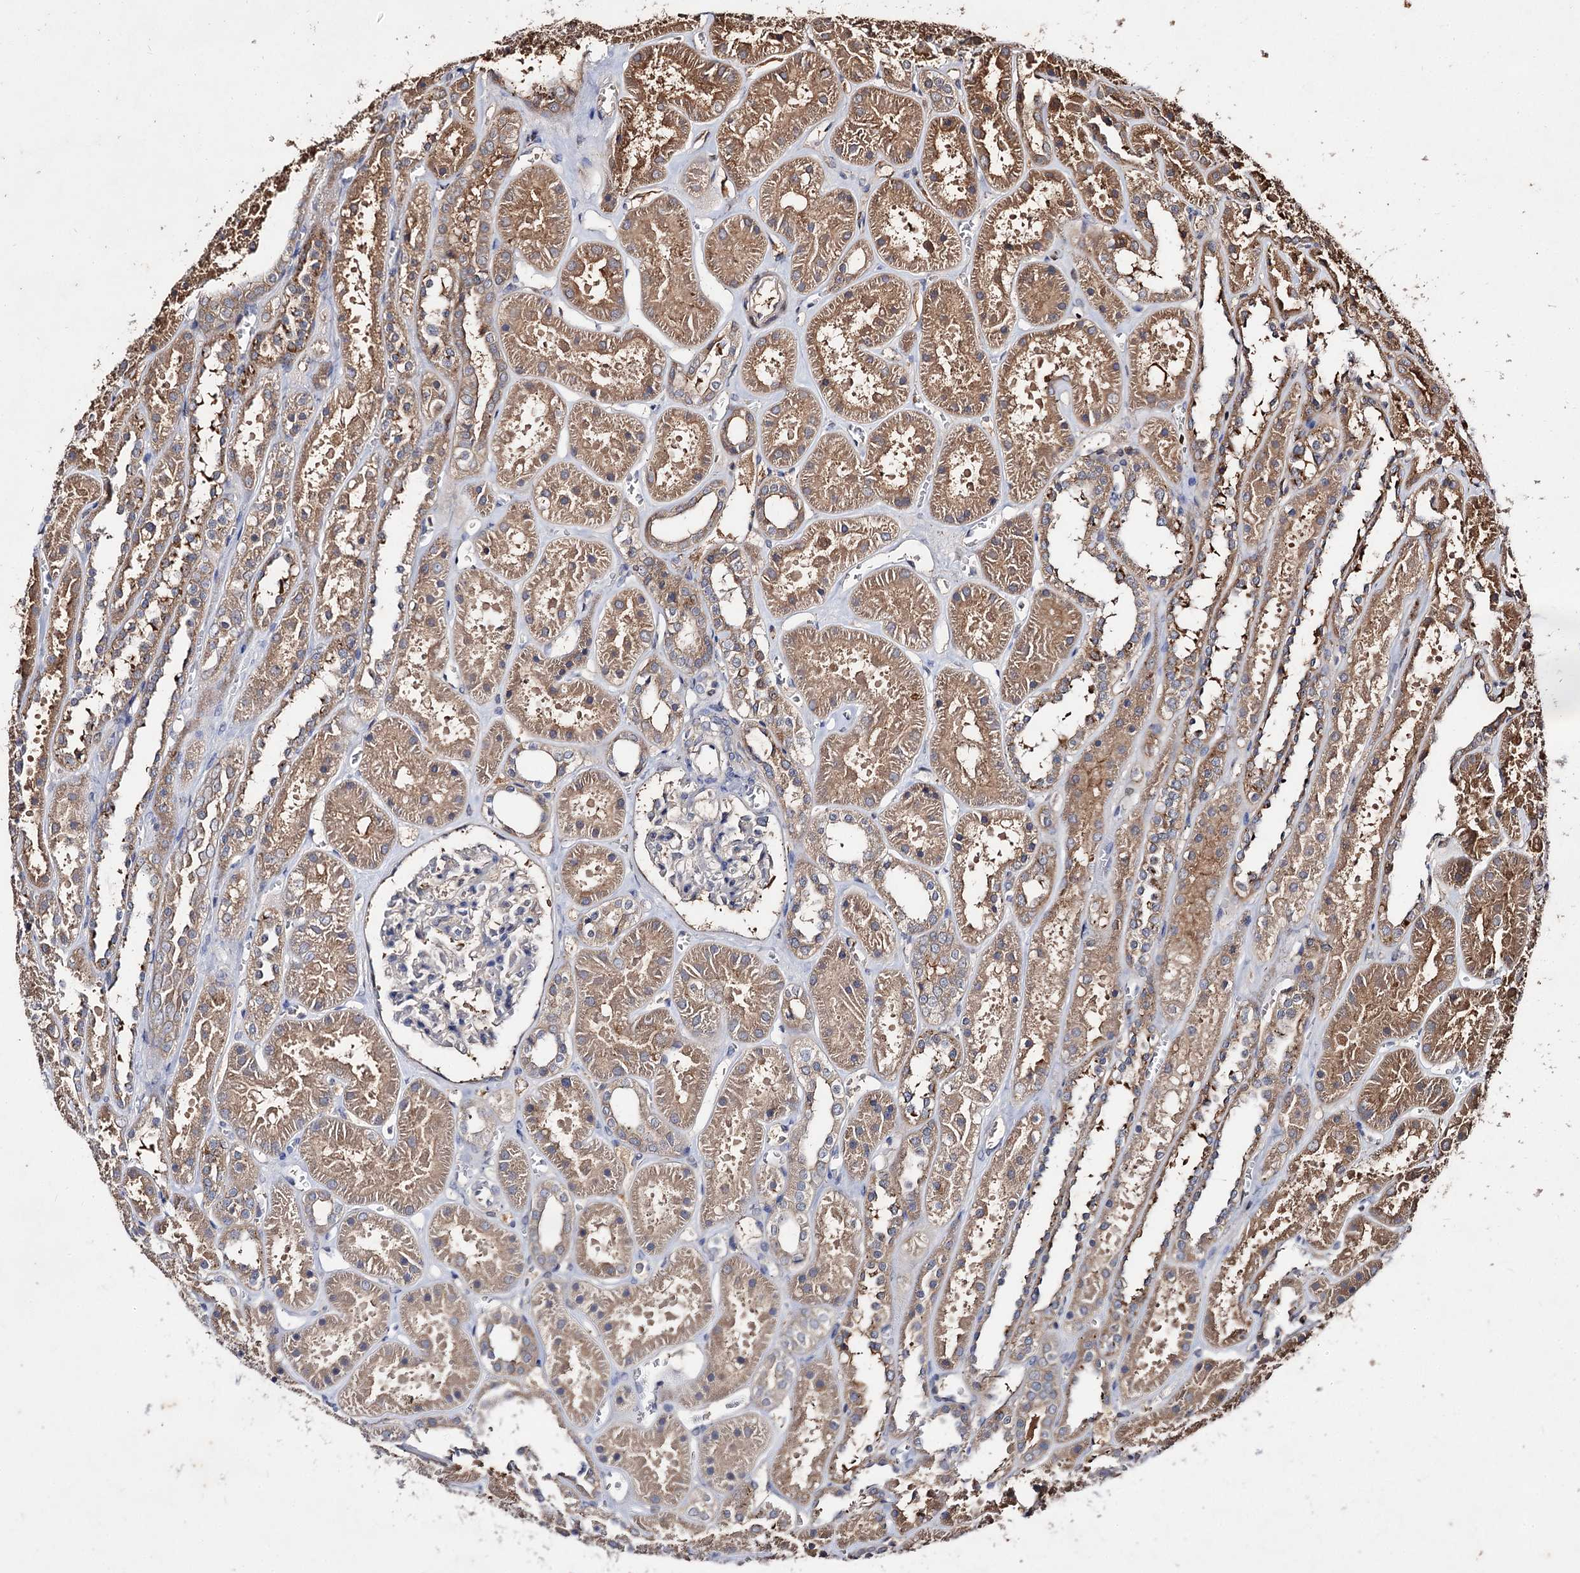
{"staining": {"intensity": "negative", "quantity": "none", "location": "none"}, "tissue": "kidney", "cell_type": "Cells in glomeruli", "image_type": "normal", "snomed": [{"axis": "morphology", "description": "Normal tissue, NOS"}, {"axis": "topography", "description": "Kidney"}], "caption": "Human kidney stained for a protein using immunohistochemistry (IHC) displays no staining in cells in glomeruli.", "gene": "ARFIP2", "patient": {"sex": "female", "age": 41}}